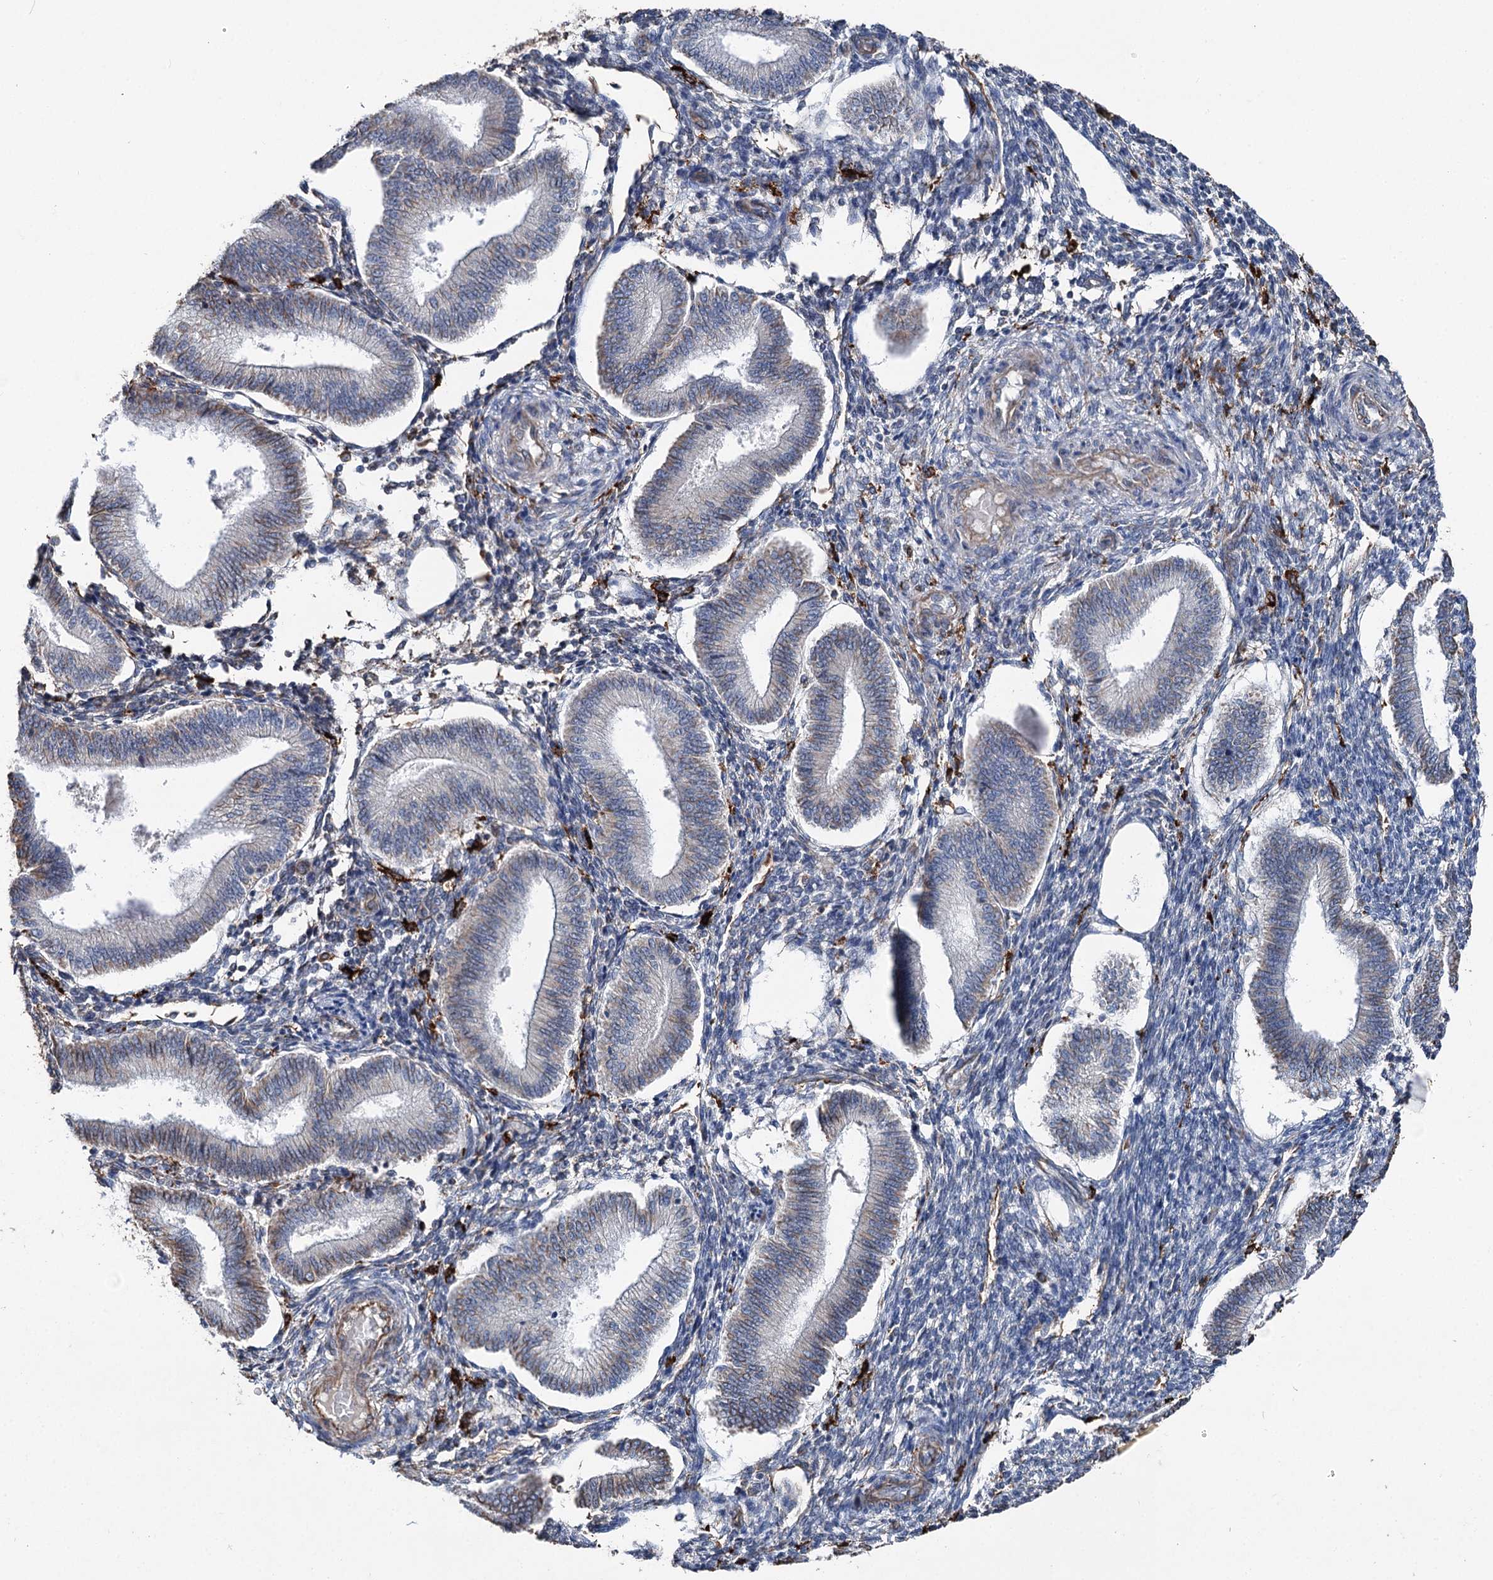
{"staining": {"intensity": "negative", "quantity": "none", "location": "none"}, "tissue": "endometrium", "cell_type": "Cells in endometrial stroma", "image_type": "normal", "snomed": [{"axis": "morphology", "description": "Normal tissue, NOS"}, {"axis": "topography", "description": "Endometrium"}], "caption": "High power microscopy micrograph of an immunohistochemistry (IHC) histopathology image of unremarkable endometrium, revealing no significant positivity in cells in endometrial stroma.", "gene": "CLEC4M", "patient": {"sex": "female", "age": 39}}